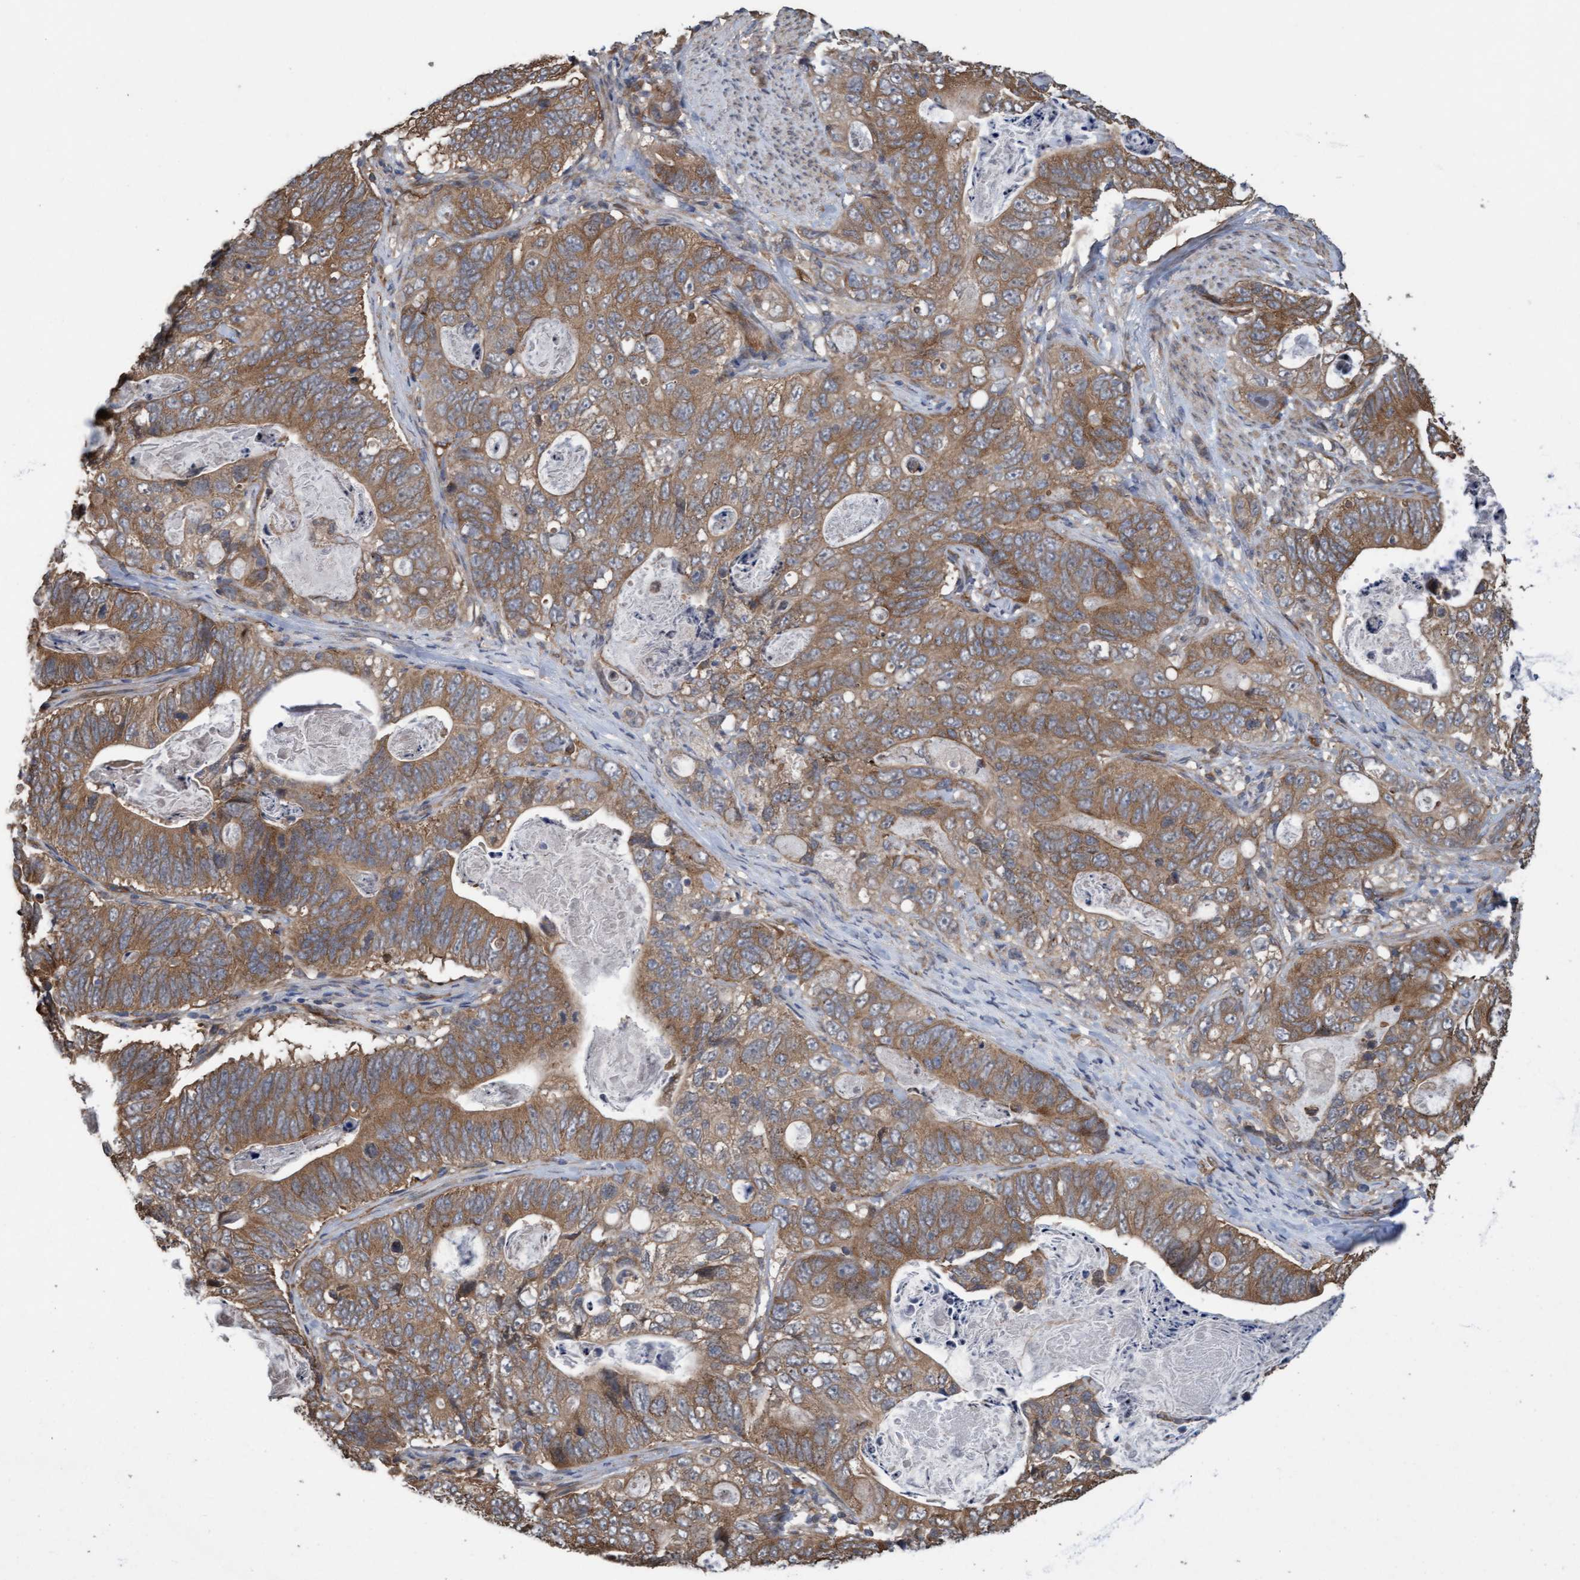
{"staining": {"intensity": "strong", "quantity": ">75%", "location": "cytoplasmic/membranous"}, "tissue": "stomach cancer", "cell_type": "Tumor cells", "image_type": "cancer", "snomed": [{"axis": "morphology", "description": "Normal tissue, NOS"}, {"axis": "morphology", "description": "Adenocarcinoma, NOS"}, {"axis": "topography", "description": "Stomach"}], "caption": "Stomach adenocarcinoma tissue demonstrates strong cytoplasmic/membranous positivity in about >75% of tumor cells", "gene": "CDC42EP4", "patient": {"sex": "female", "age": 89}}